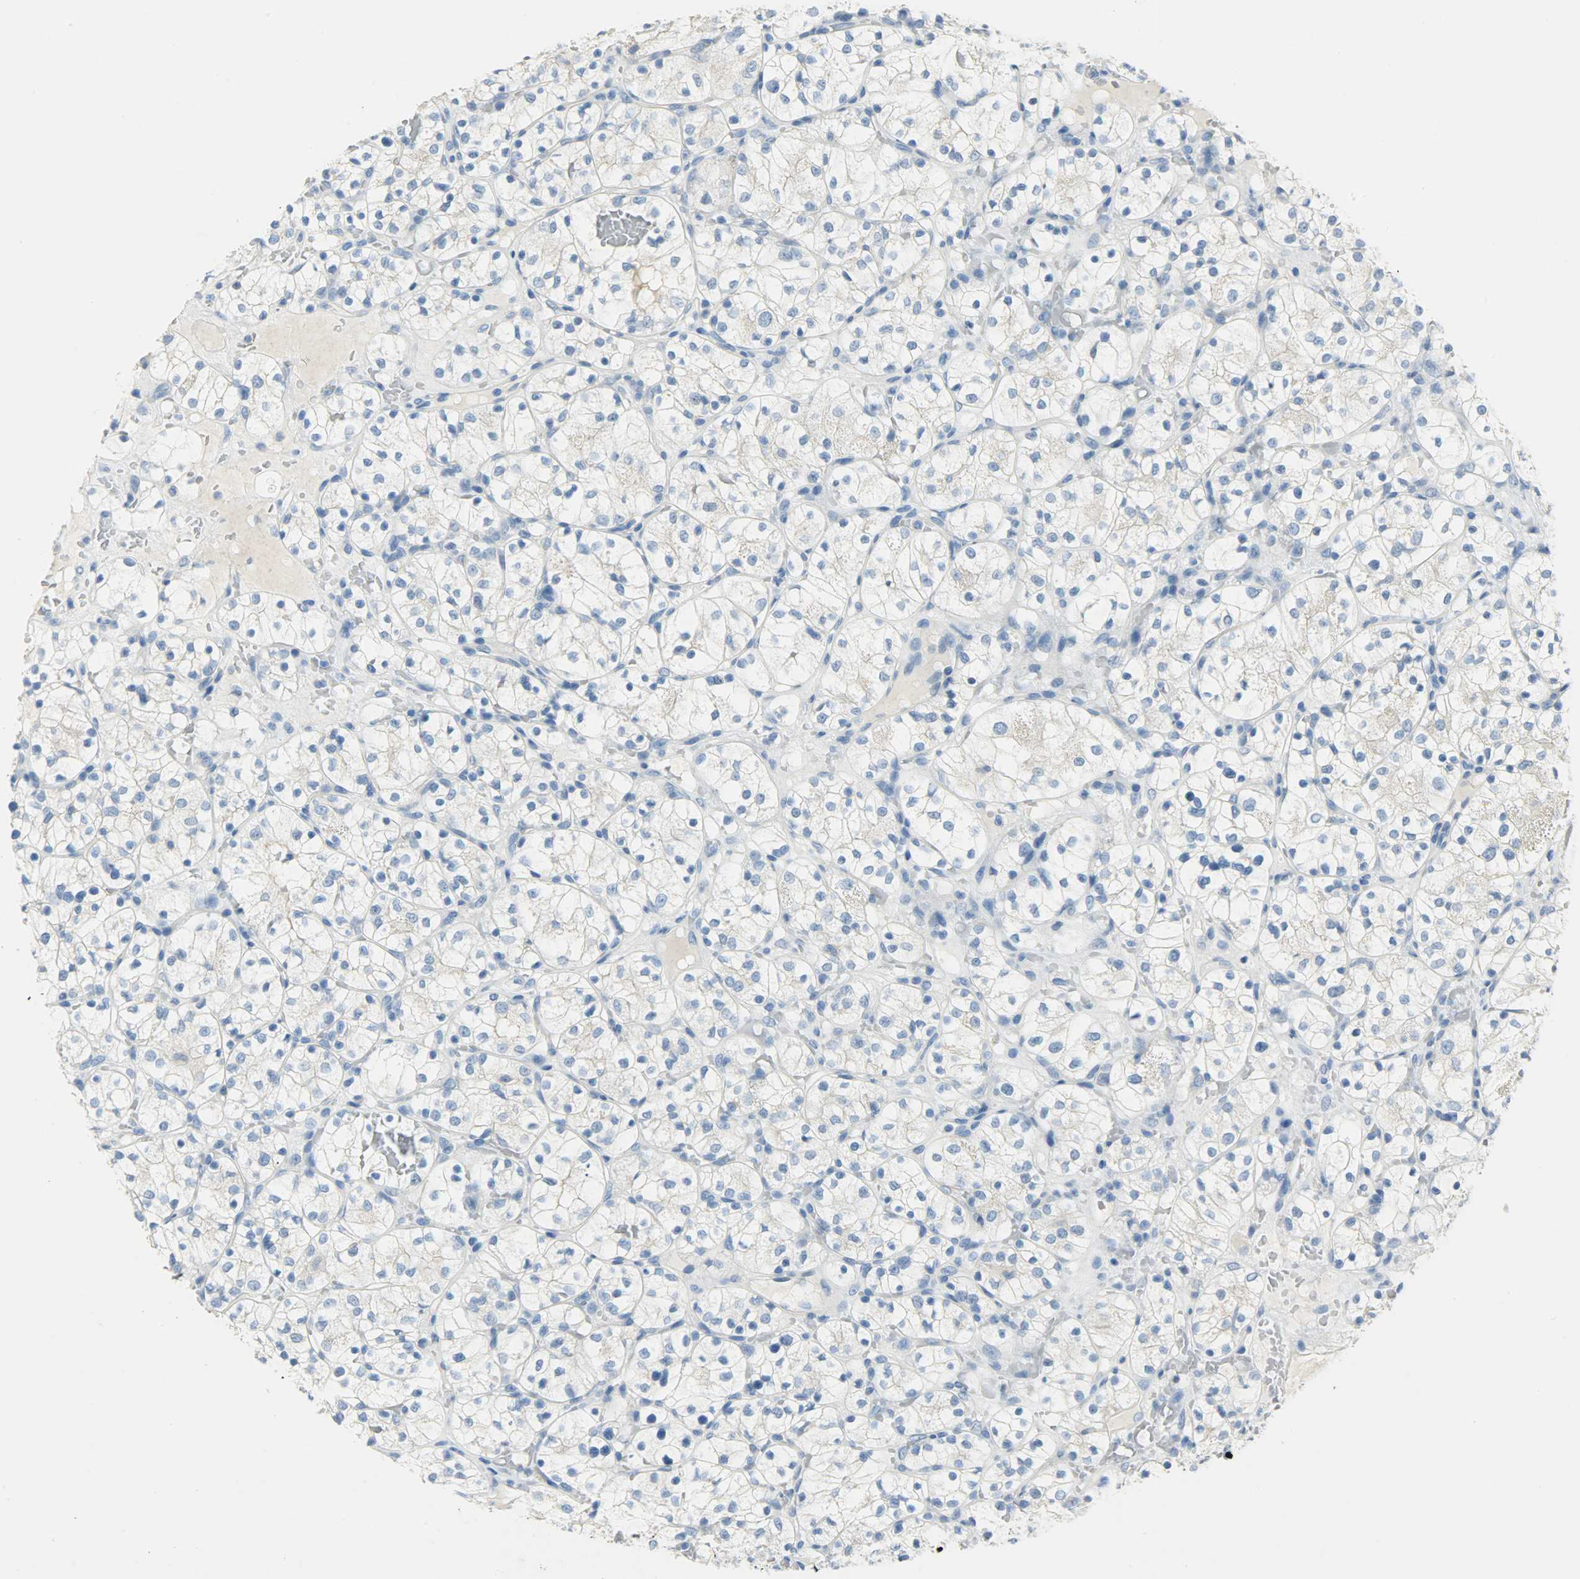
{"staining": {"intensity": "negative", "quantity": "none", "location": "none"}, "tissue": "renal cancer", "cell_type": "Tumor cells", "image_type": "cancer", "snomed": [{"axis": "morphology", "description": "Adenocarcinoma, NOS"}, {"axis": "topography", "description": "Kidney"}], "caption": "This is a micrograph of immunohistochemistry staining of renal adenocarcinoma, which shows no expression in tumor cells.", "gene": "PROM1", "patient": {"sex": "female", "age": 60}}